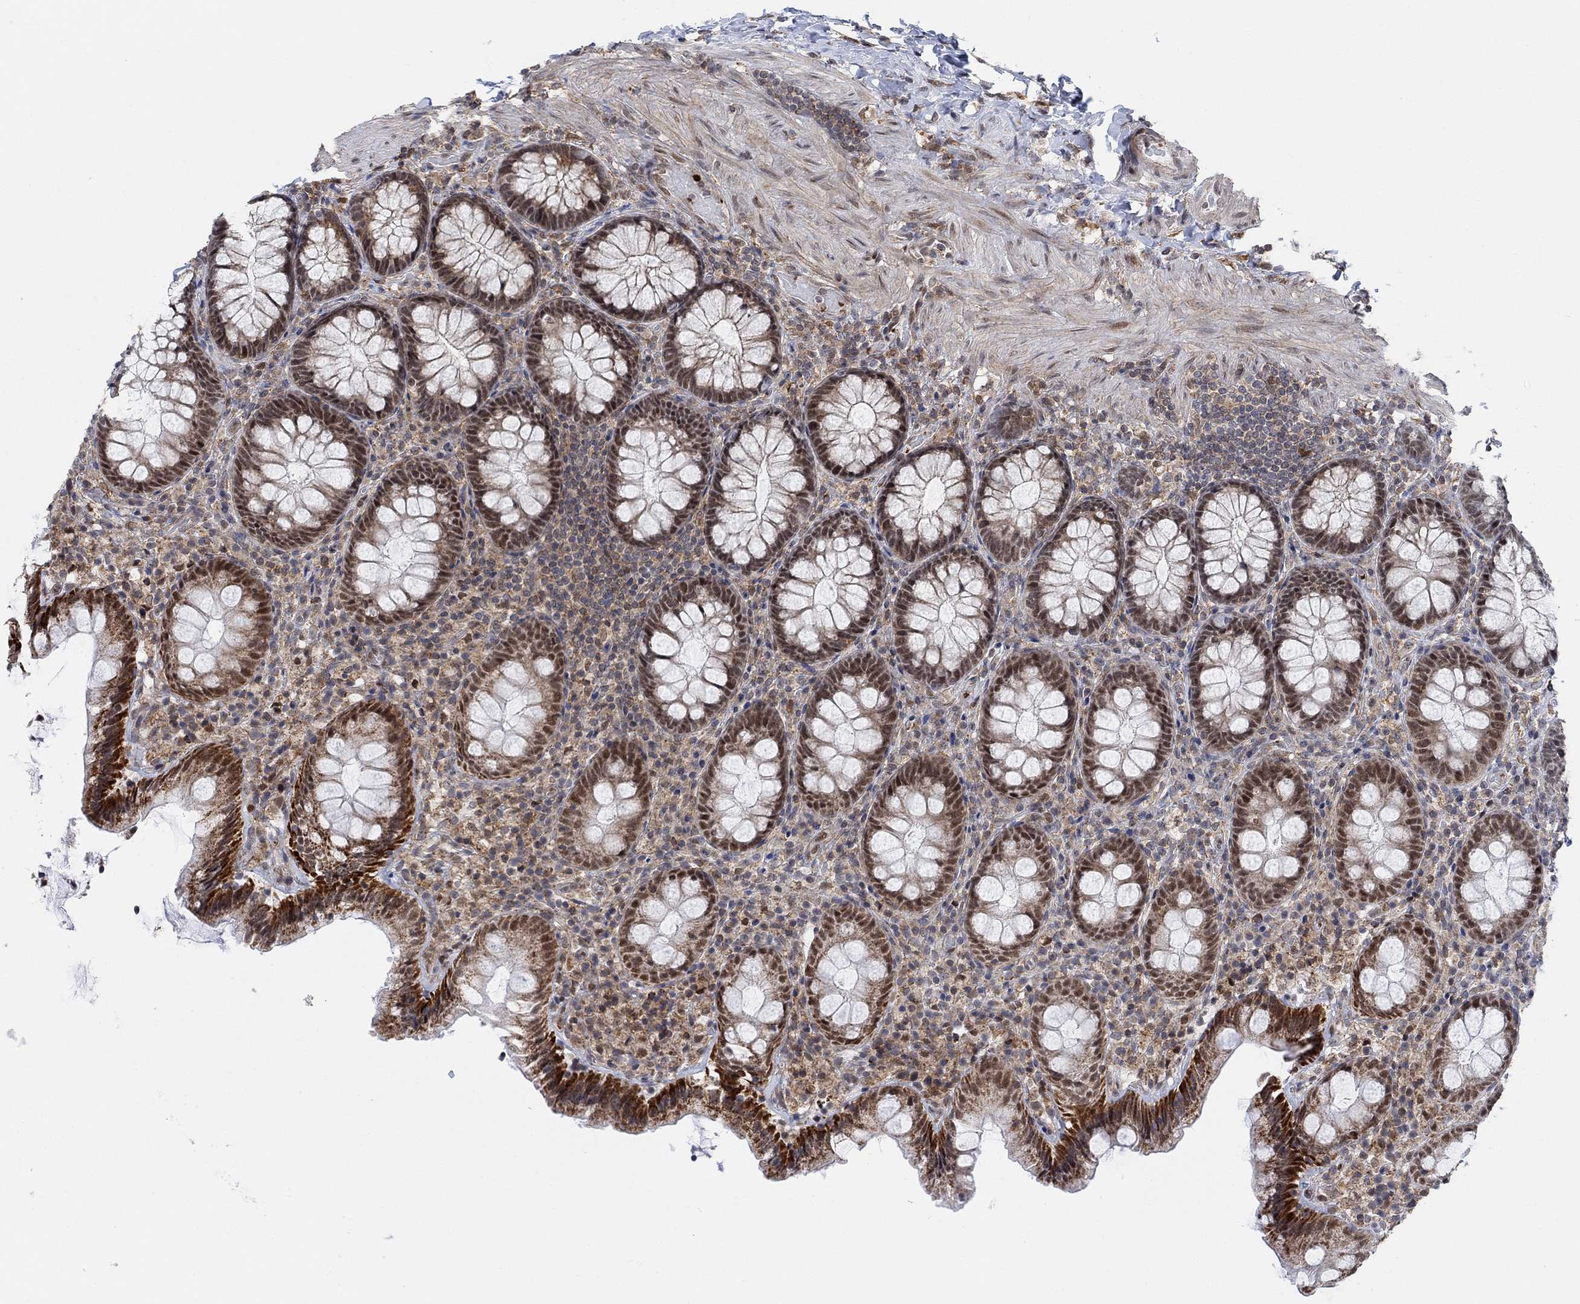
{"staining": {"intensity": "moderate", "quantity": "<25%", "location": "nuclear"}, "tissue": "colon", "cell_type": "Endothelial cells", "image_type": "normal", "snomed": [{"axis": "morphology", "description": "Normal tissue, NOS"}, {"axis": "topography", "description": "Colon"}], "caption": "Protein staining of benign colon demonstrates moderate nuclear expression in about <25% of endothelial cells. (brown staining indicates protein expression, while blue staining denotes nuclei).", "gene": "PWWP2B", "patient": {"sex": "female", "age": 86}}